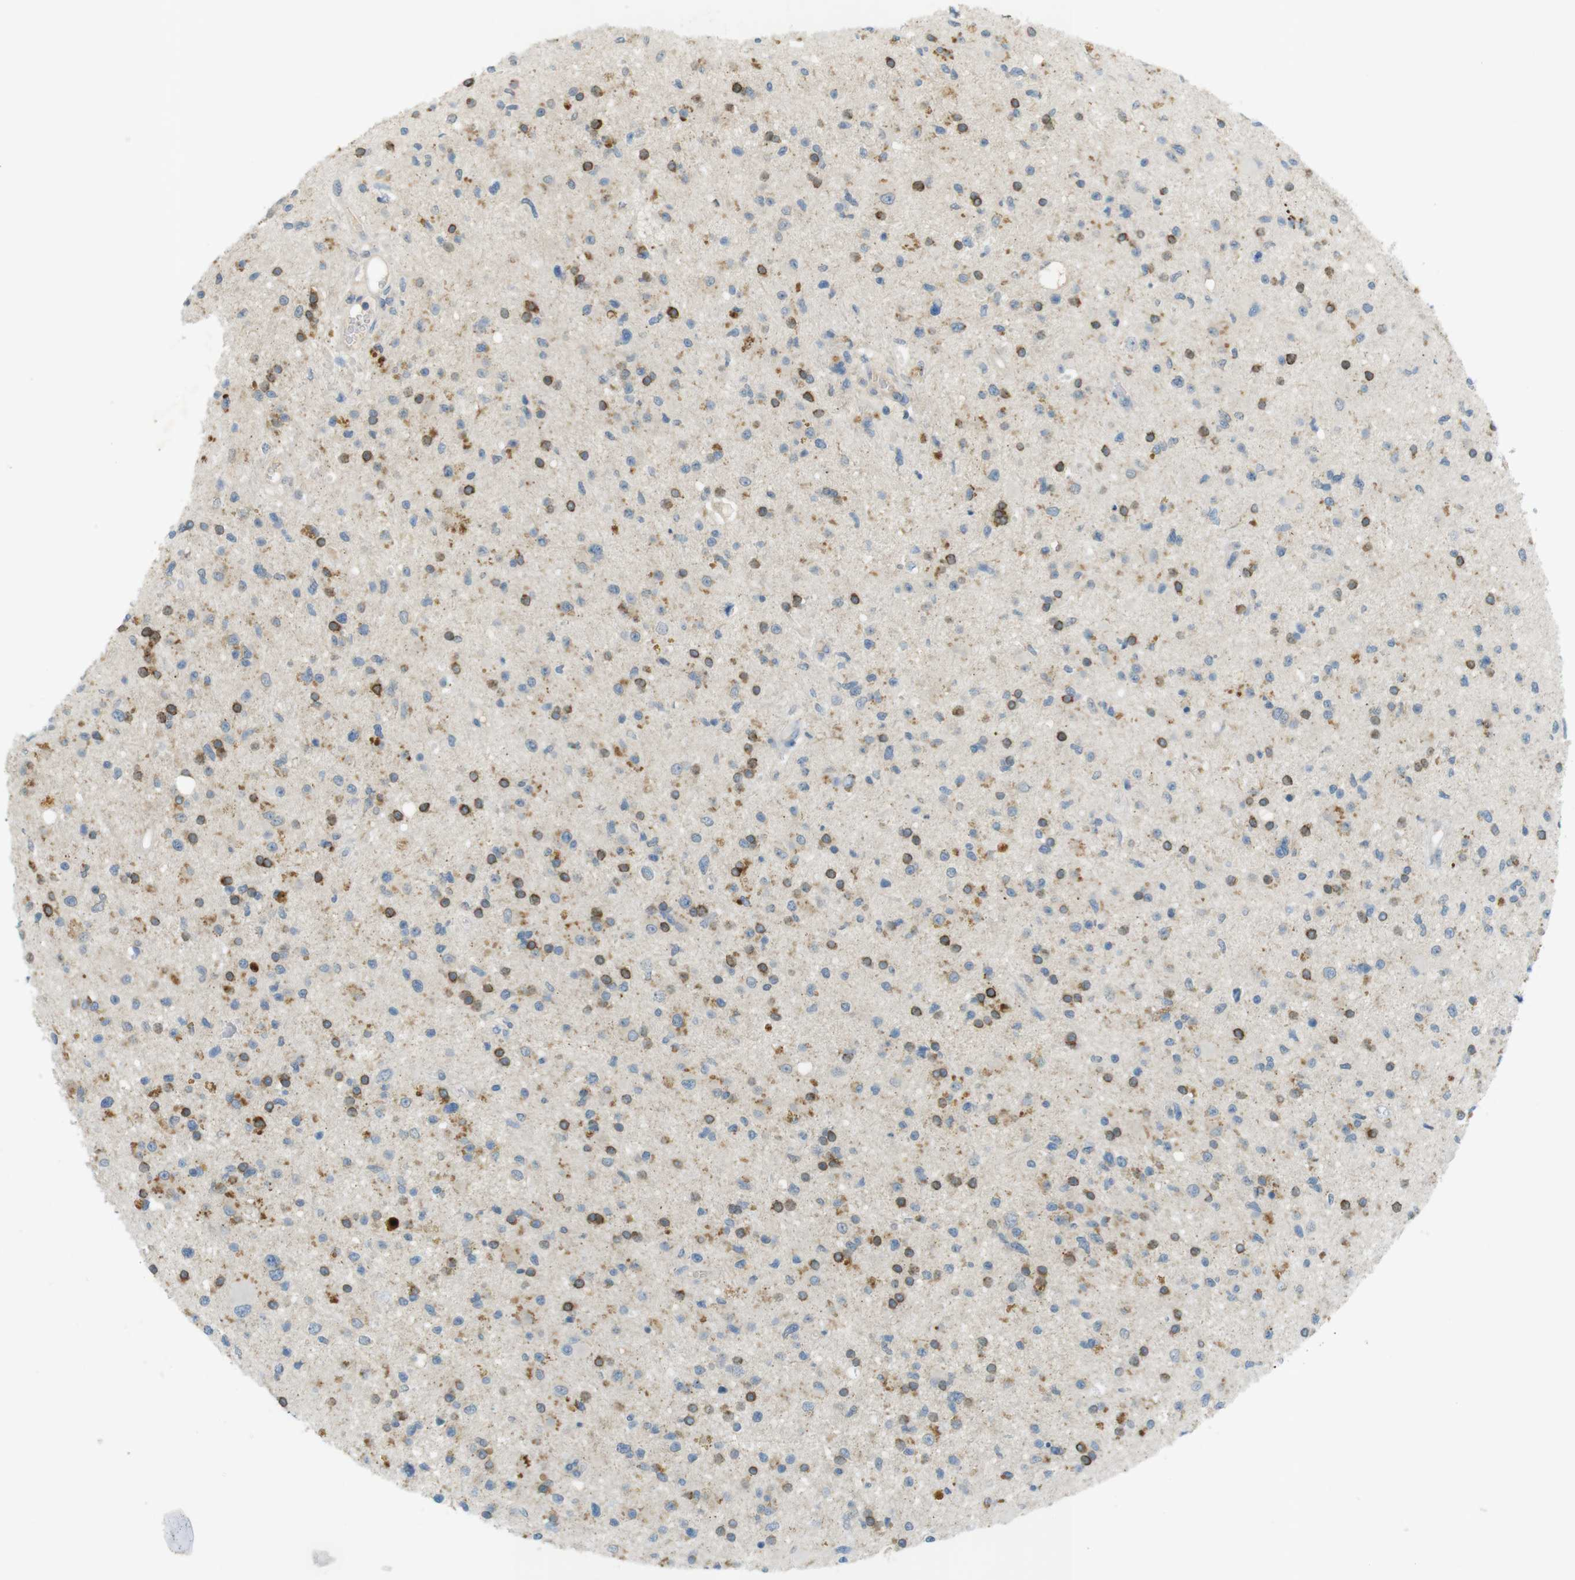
{"staining": {"intensity": "moderate", "quantity": "25%-75%", "location": "cytoplasmic/membranous"}, "tissue": "glioma", "cell_type": "Tumor cells", "image_type": "cancer", "snomed": [{"axis": "morphology", "description": "Glioma, malignant, High grade"}, {"axis": "topography", "description": "Brain"}], "caption": "Human glioma stained for a protein (brown) demonstrates moderate cytoplasmic/membranous positive staining in approximately 25%-75% of tumor cells.", "gene": "UGT8", "patient": {"sex": "male", "age": 33}}